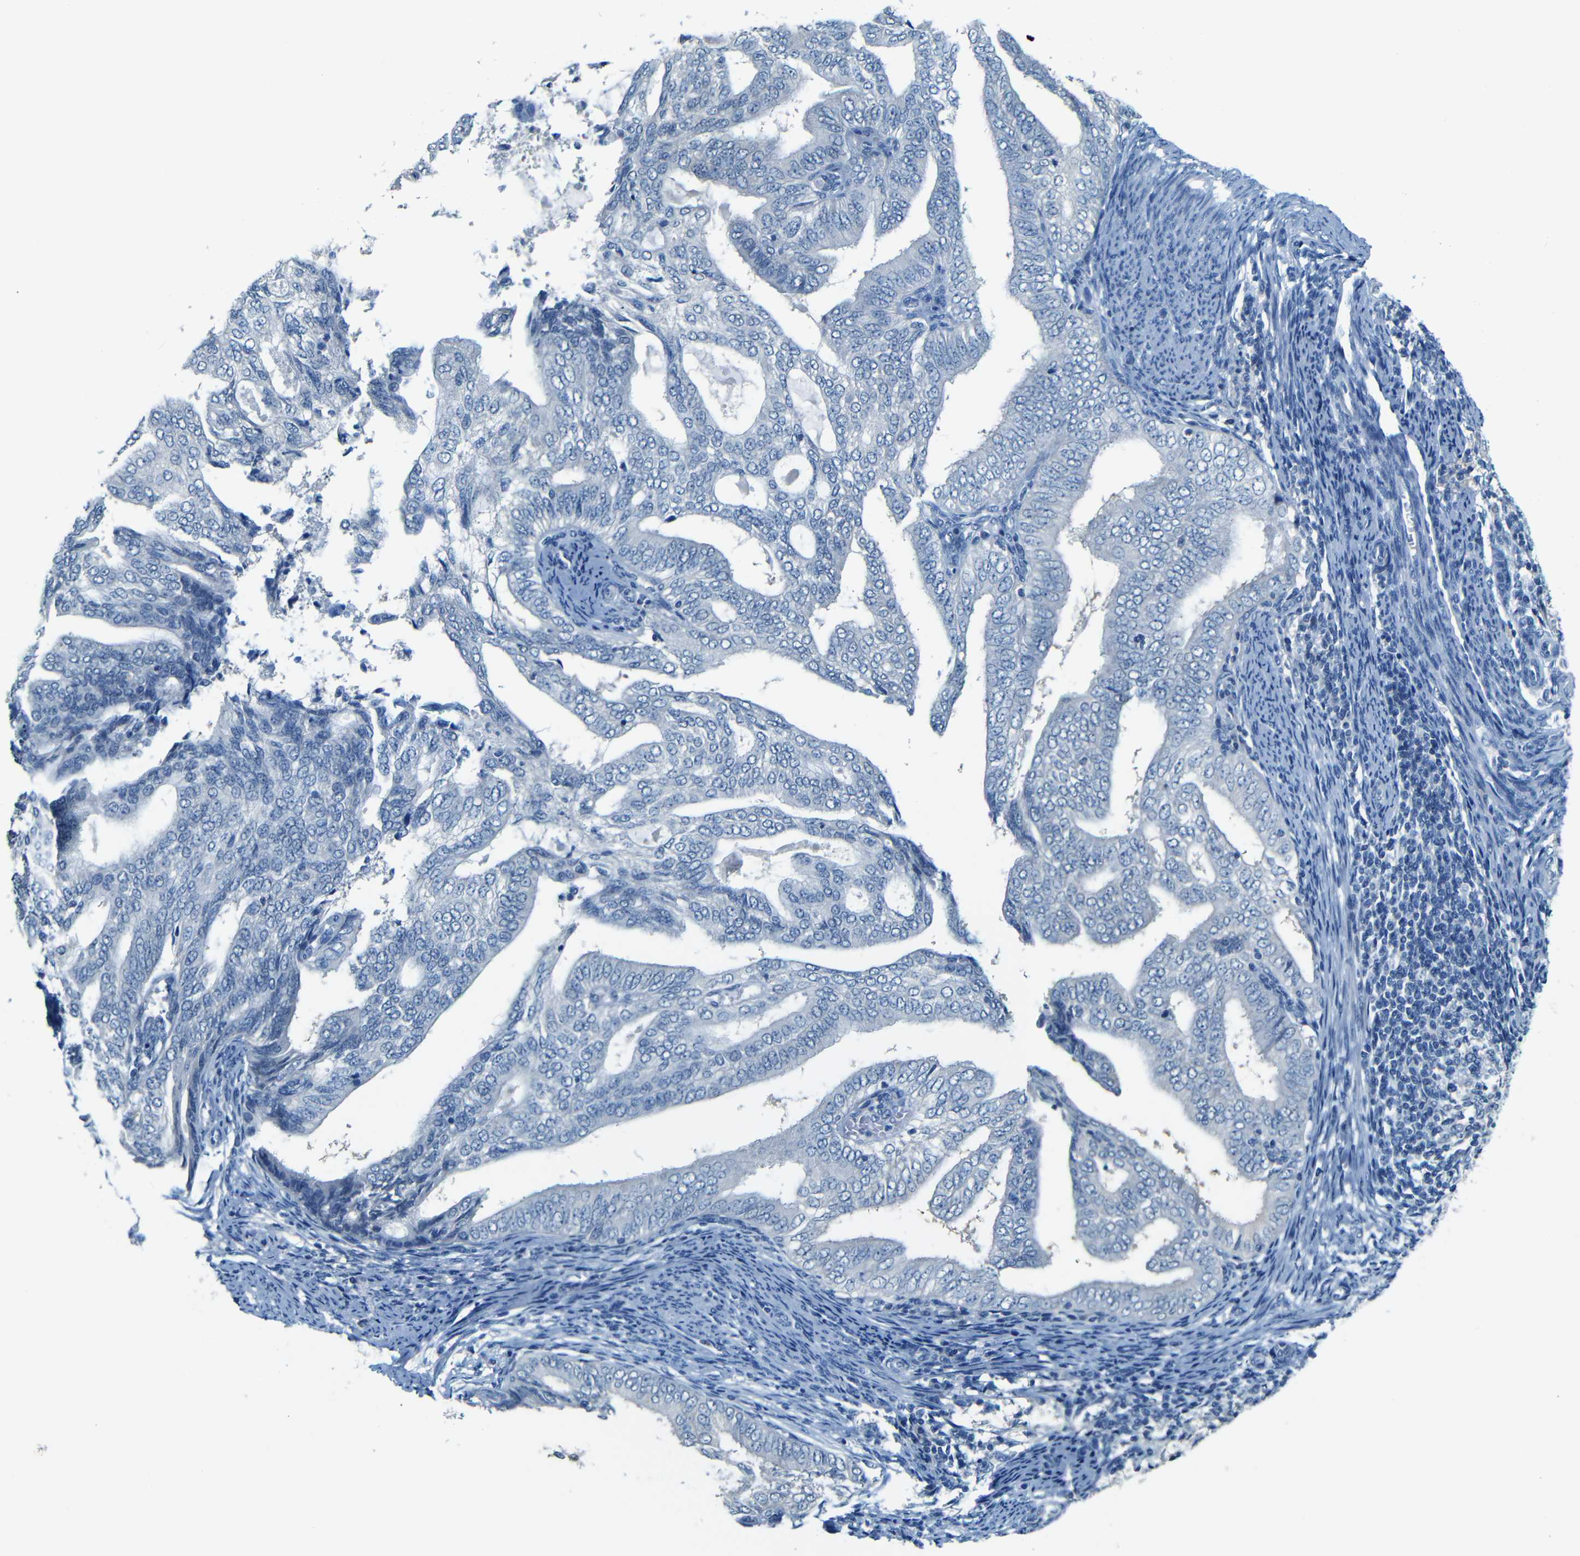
{"staining": {"intensity": "negative", "quantity": "none", "location": "none"}, "tissue": "endometrial cancer", "cell_type": "Tumor cells", "image_type": "cancer", "snomed": [{"axis": "morphology", "description": "Adenocarcinoma, NOS"}, {"axis": "topography", "description": "Endometrium"}], "caption": "IHC of endometrial cancer shows no expression in tumor cells.", "gene": "ZMAT1", "patient": {"sex": "female", "age": 58}}